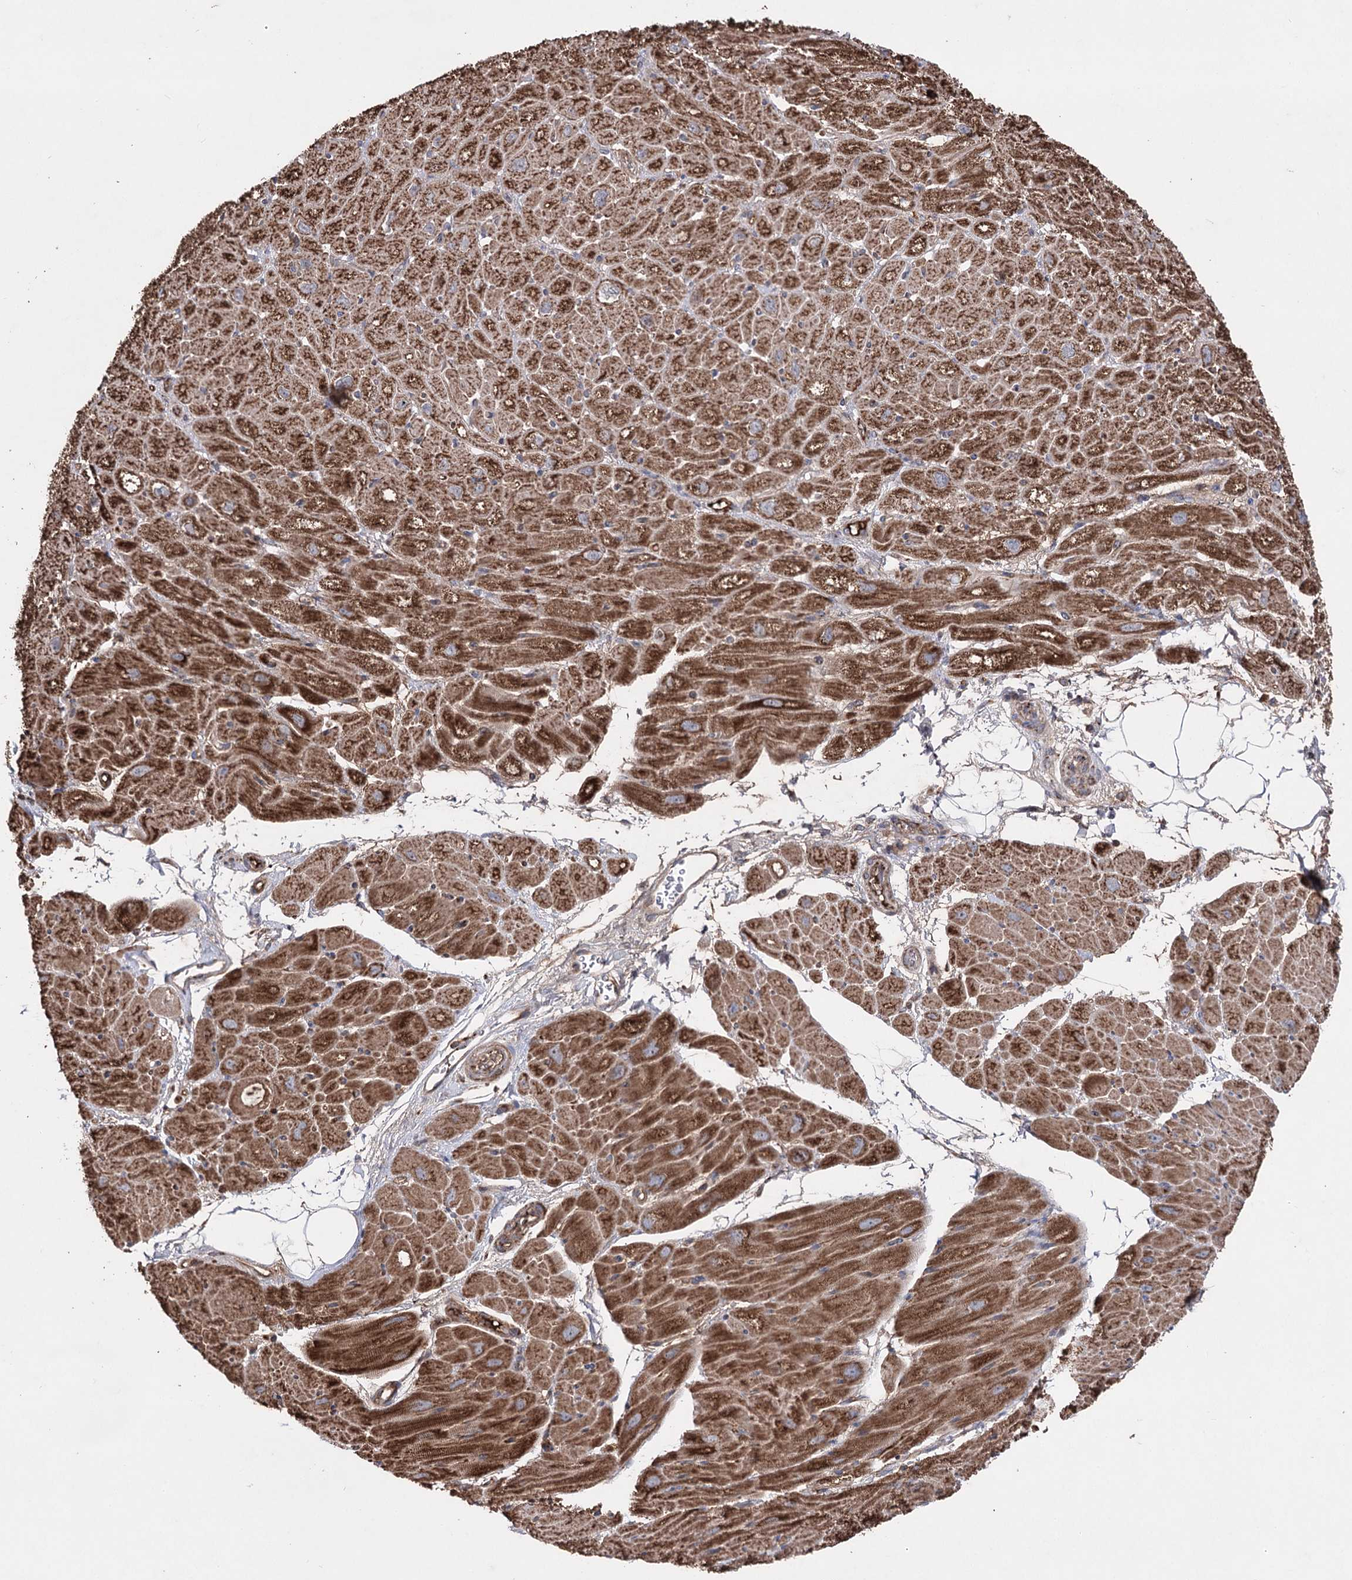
{"staining": {"intensity": "moderate", "quantity": ">75%", "location": "cytoplasmic/membranous"}, "tissue": "heart muscle", "cell_type": "Cardiomyocytes", "image_type": "normal", "snomed": [{"axis": "morphology", "description": "Normal tissue, NOS"}, {"axis": "topography", "description": "Heart"}], "caption": "This photomicrograph shows normal heart muscle stained with IHC to label a protein in brown. The cytoplasmic/membranous of cardiomyocytes show moderate positivity for the protein. Nuclei are counter-stained blue.", "gene": "ARHGAP20", "patient": {"sex": "male", "age": 50}}